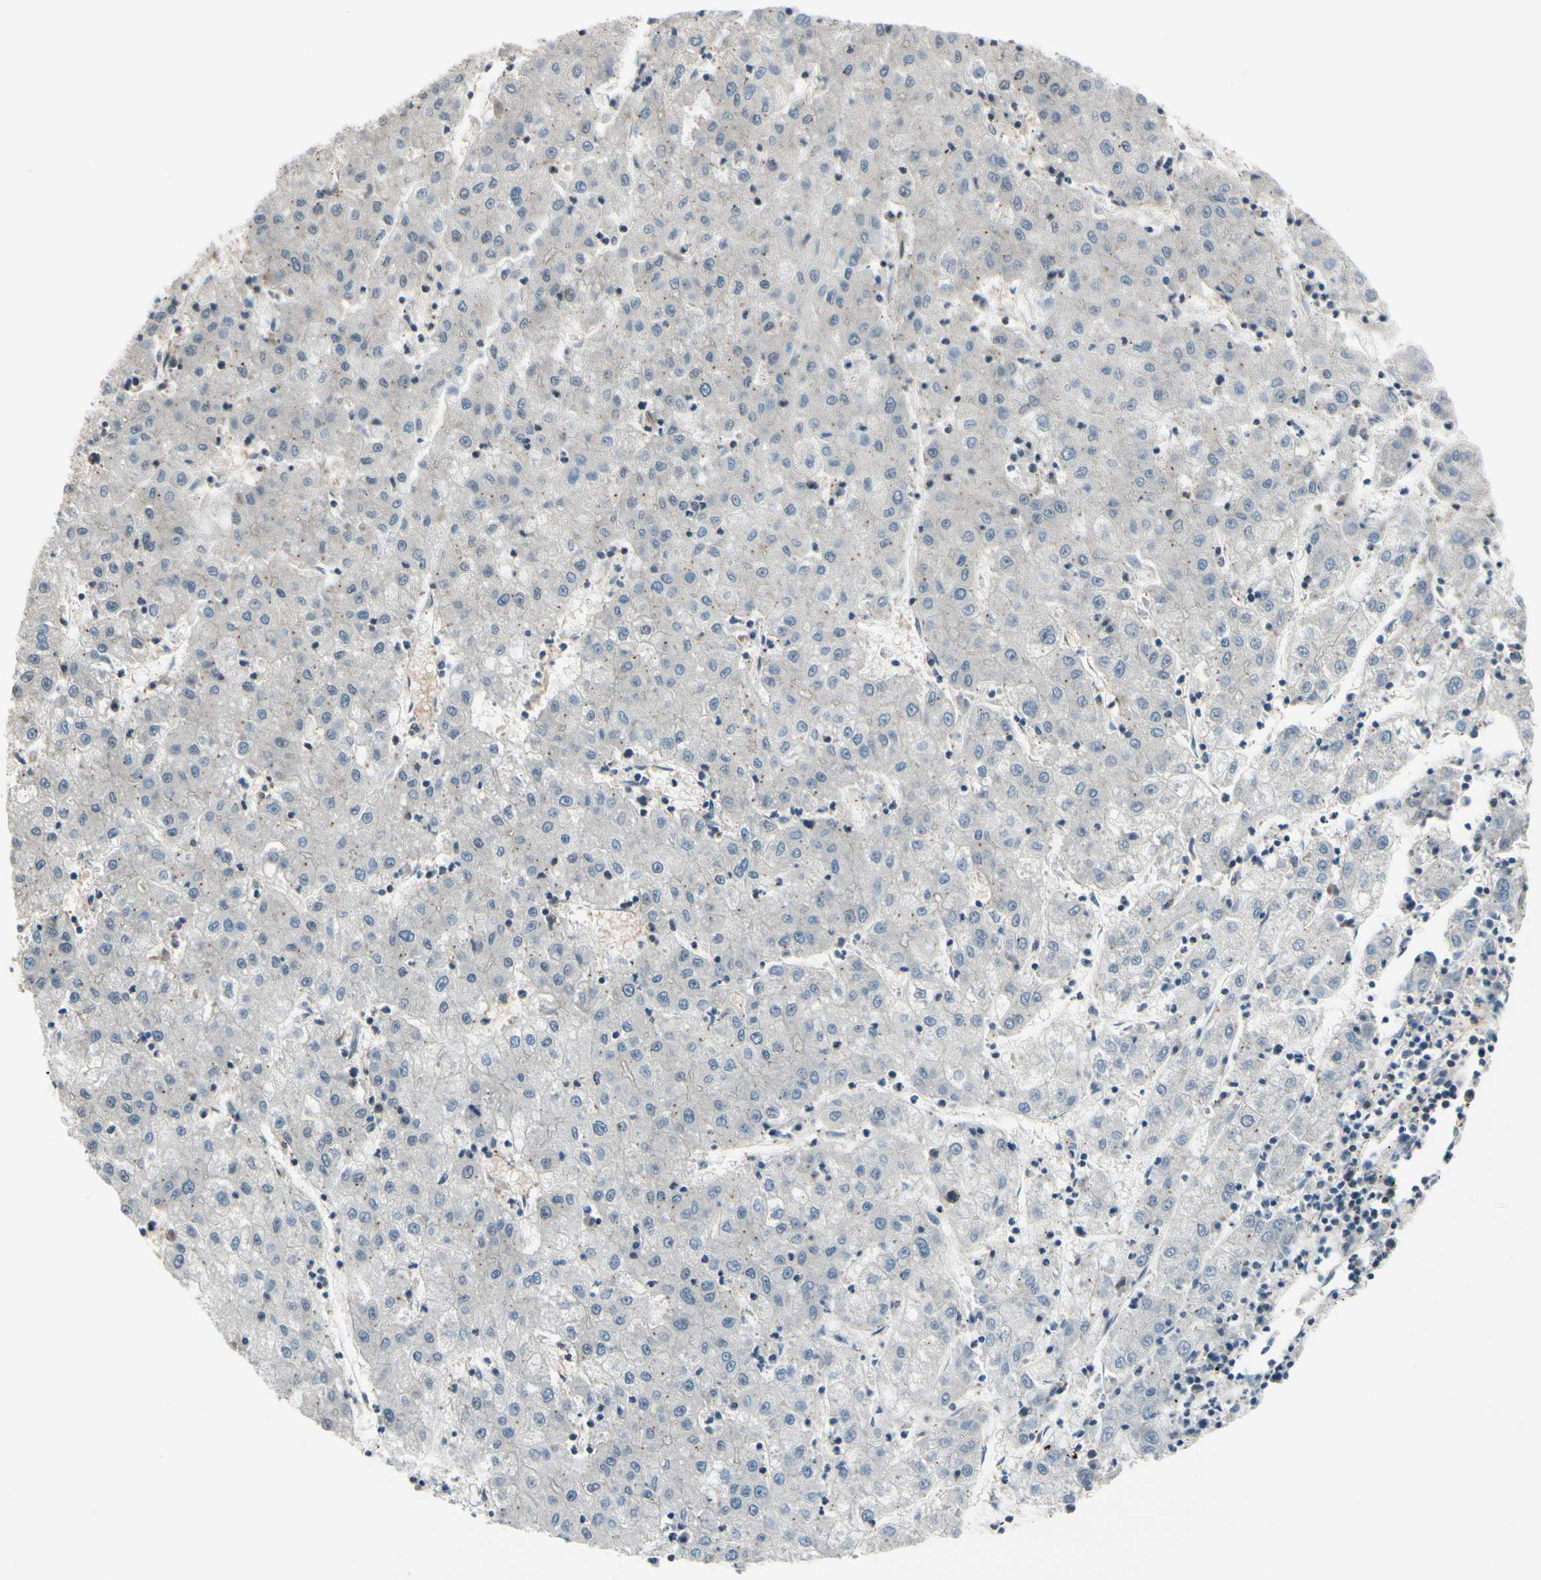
{"staining": {"intensity": "negative", "quantity": "none", "location": "none"}, "tissue": "liver cancer", "cell_type": "Tumor cells", "image_type": "cancer", "snomed": [{"axis": "morphology", "description": "Carcinoma, Hepatocellular, NOS"}, {"axis": "topography", "description": "Liver"}], "caption": "DAB (3,3'-diaminobenzidine) immunohistochemical staining of human liver cancer (hepatocellular carcinoma) displays no significant expression in tumor cells.", "gene": "EPS15", "patient": {"sex": "male", "age": 72}}